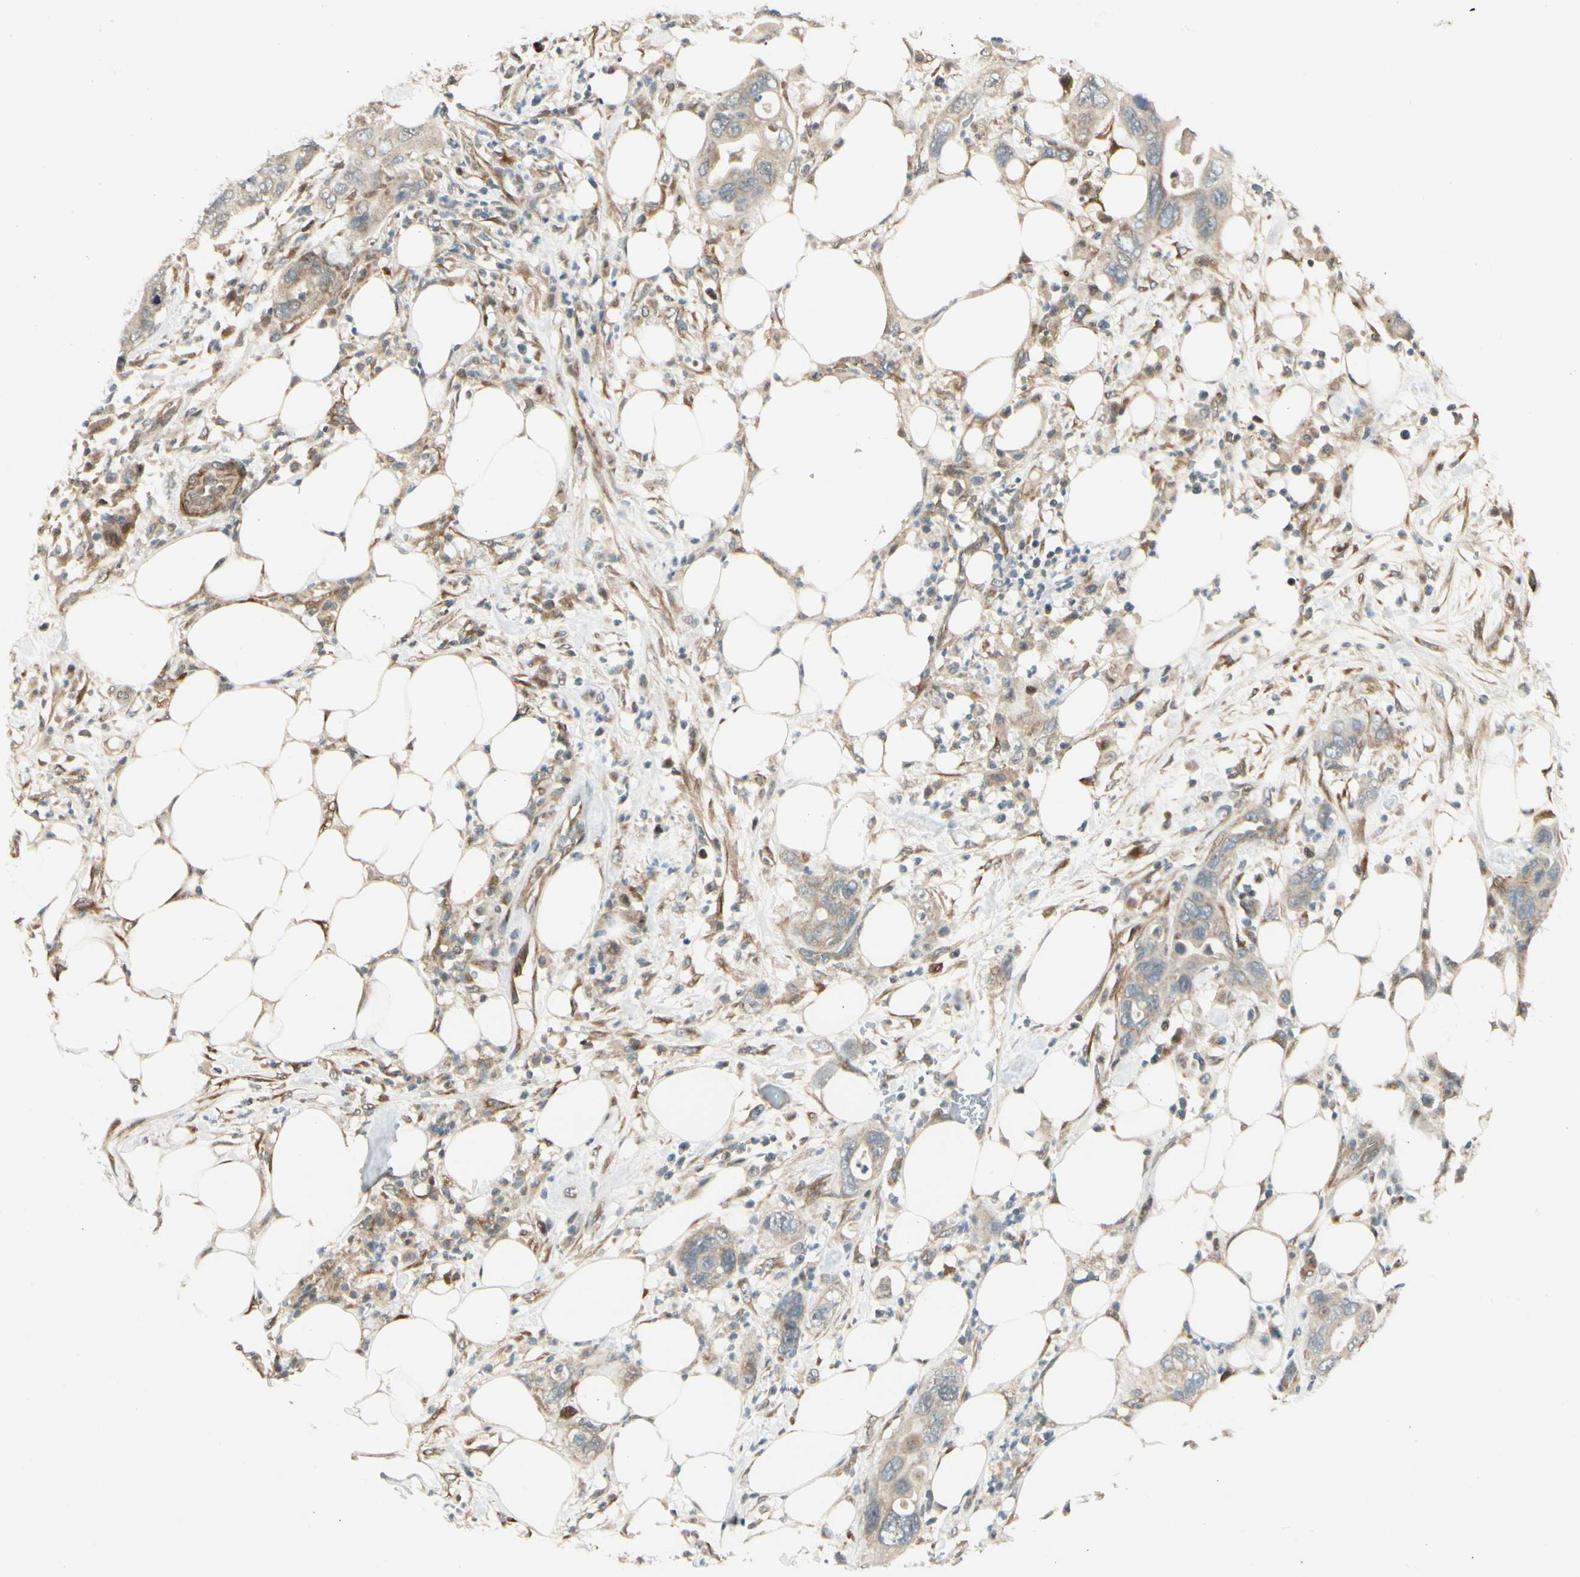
{"staining": {"intensity": "weak", "quantity": ">75%", "location": "cytoplasmic/membranous"}, "tissue": "pancreatic cancer", "cell_type": "Tumor cells", "image_type": "cancer", "snomed": [{"axis": "morphology", "description": "Adenocarcinoma, NOS"}, {"axis": "topography", "description": "Pancreas"}], "caption": "Immunohistochemistry photomicrograph of pancreatic cancer (adenocarcinoma) stained for a protein (brown), which shows low levels of weak cytoplasmic/membranous positivity in about >75% of tumor cells.", "gene": "P4HA3", "patient": {"sex": "female", "age": 71}}